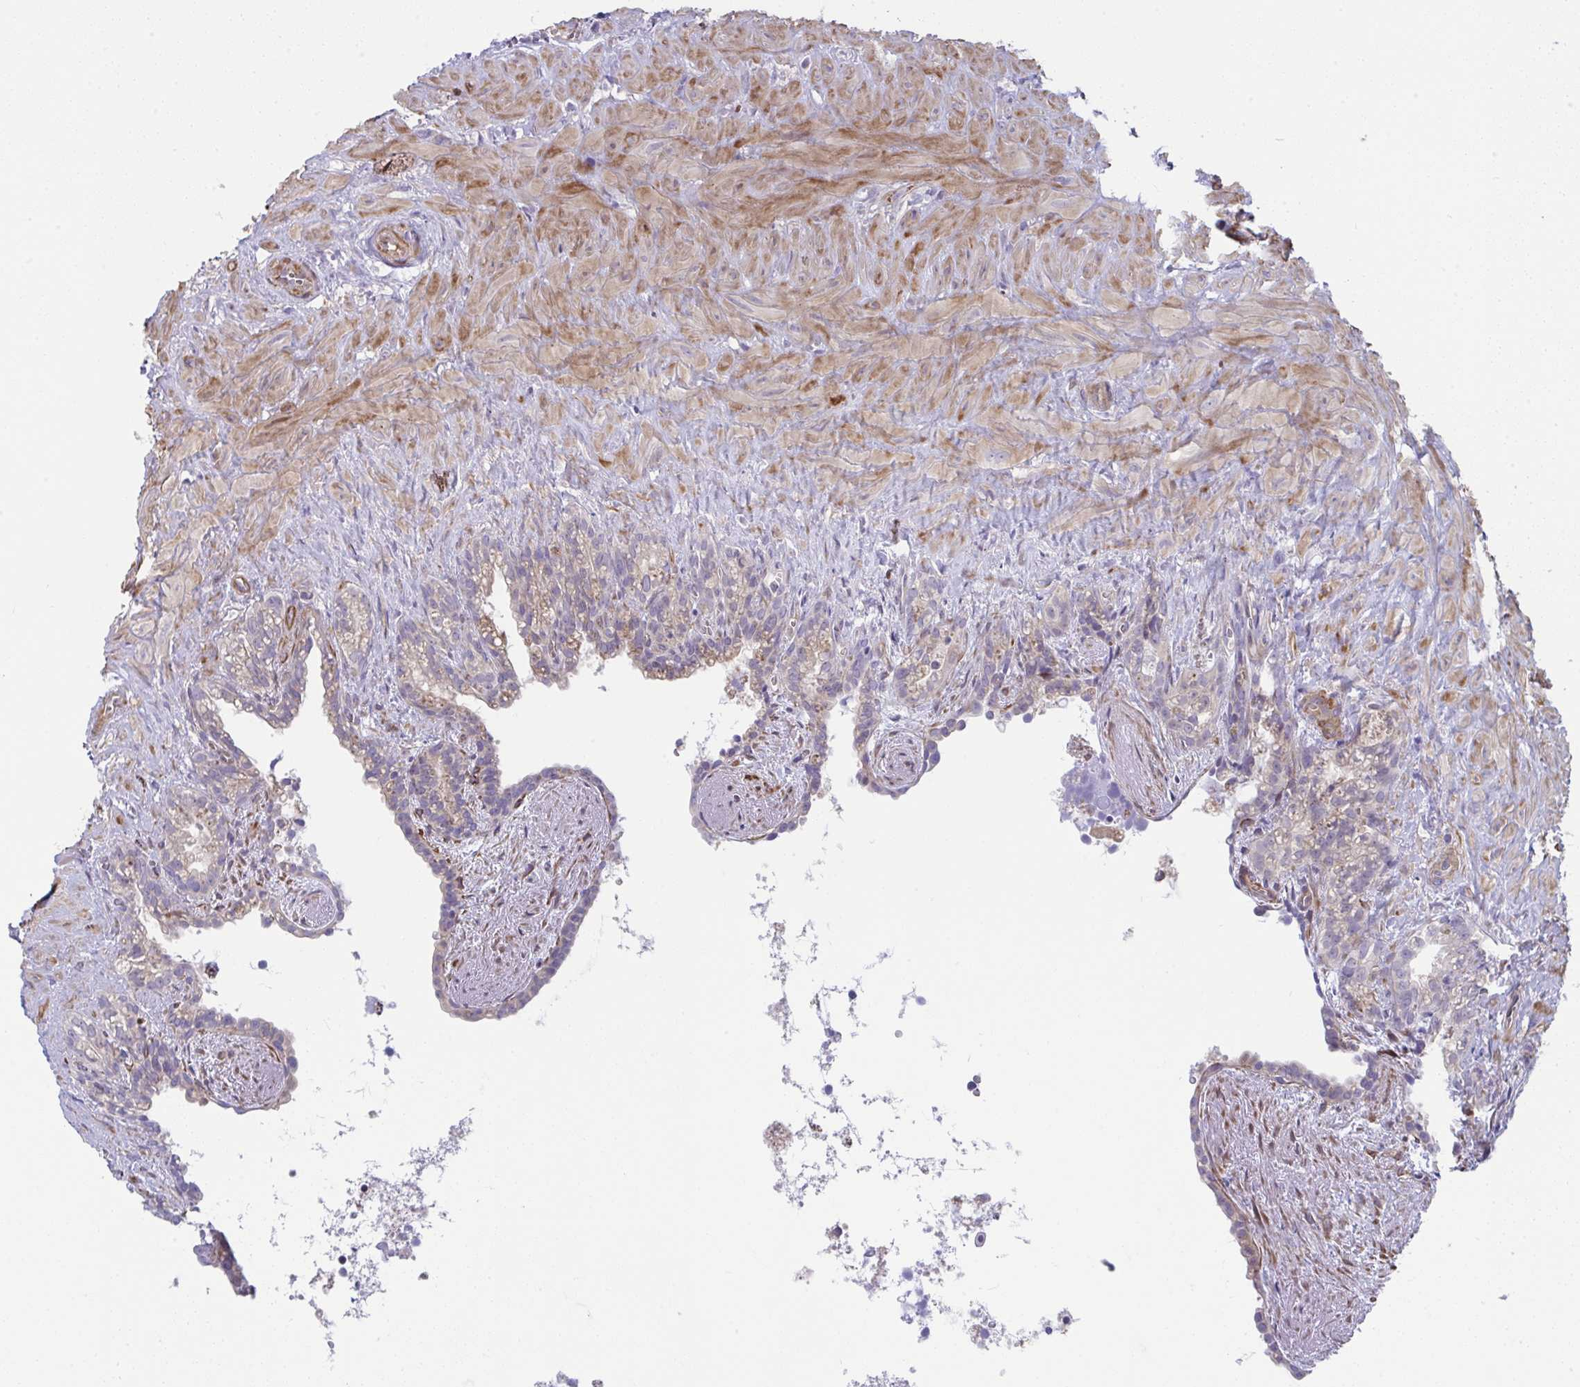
{"staining": {"intensity": "weak", "quantity": "<25%", "location": "cytoplasmic/membranous"}, "tissue": "seminal vesicle", "cell_type": "Glandular cells", "image_type": "normal", "snomed": [{"axis": "morphology", "description": "Normal tissue, NOS"}, {"axis": "topography", "description": "Seminal veicle"}], "caption": "Glandular cells show no significant expression in unremarkable seminal vesicle.", "gene": "MYL12A", "patient": {"sex": "male", "age": 76}}